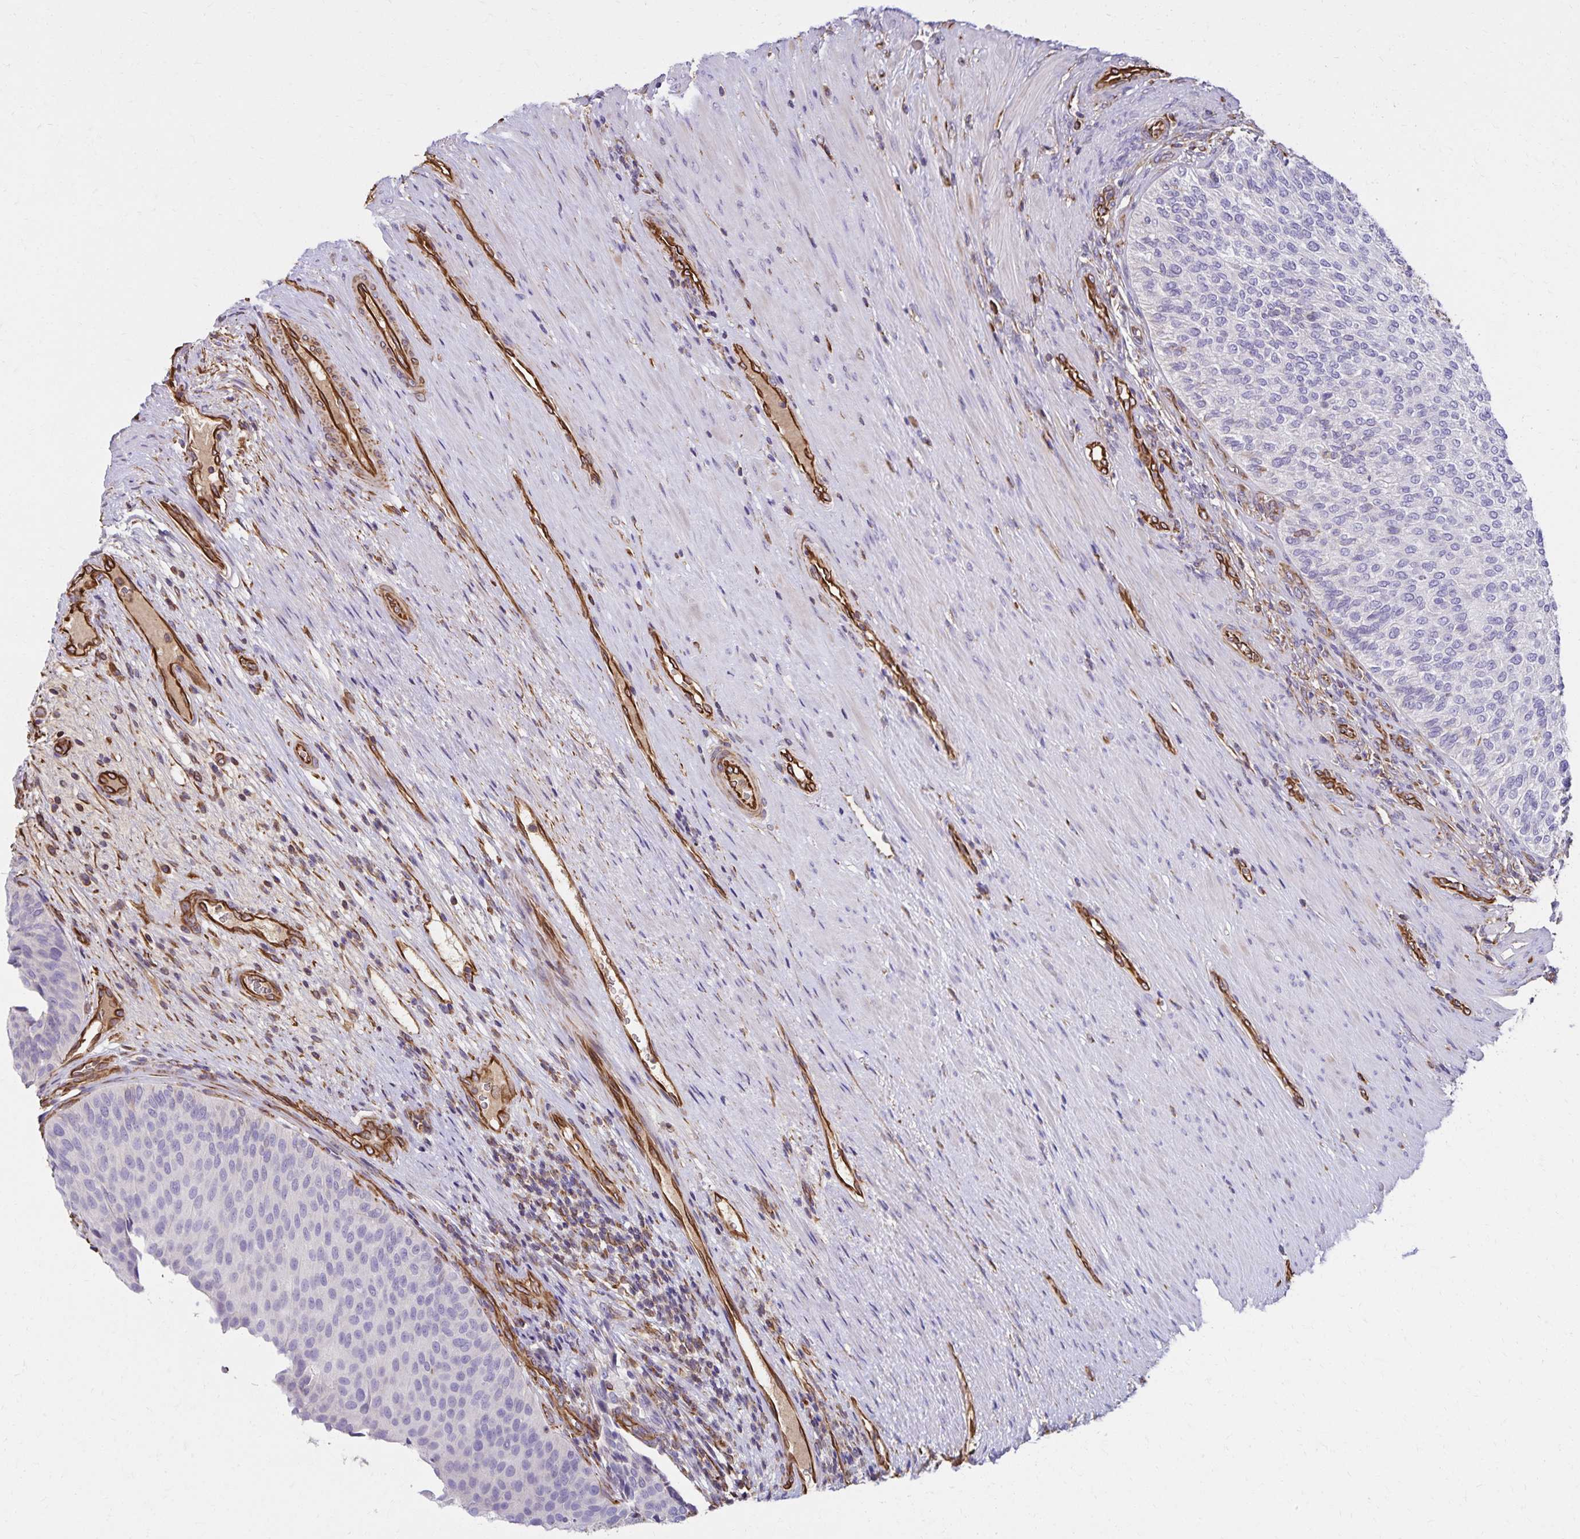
{"staining": {"intensity": "negative", "quantity": "none", "location": "none"}, "tissue": "urinary bladder", "cell_type": "Urothelial cells", "image_type": "normal", "snomed": [{"axis": "morphology", "description": "Normal tissue, NOS"}, {"axis": "topography", "description": "Urinary bladder"}, {"axis": "topography", "description": "Prostate"}], "caption": "High magnification brightfield microscopy of benign urinary bladder stained with DAB (3,3'-diaminobenzidine) (brown) and counterstained with hematoxylin (blue): urothelial cells show no significant staining. Nuclei are stained in blue.", "gene": "TRPV6", "patient": {"sex": "male", "age": 77}}